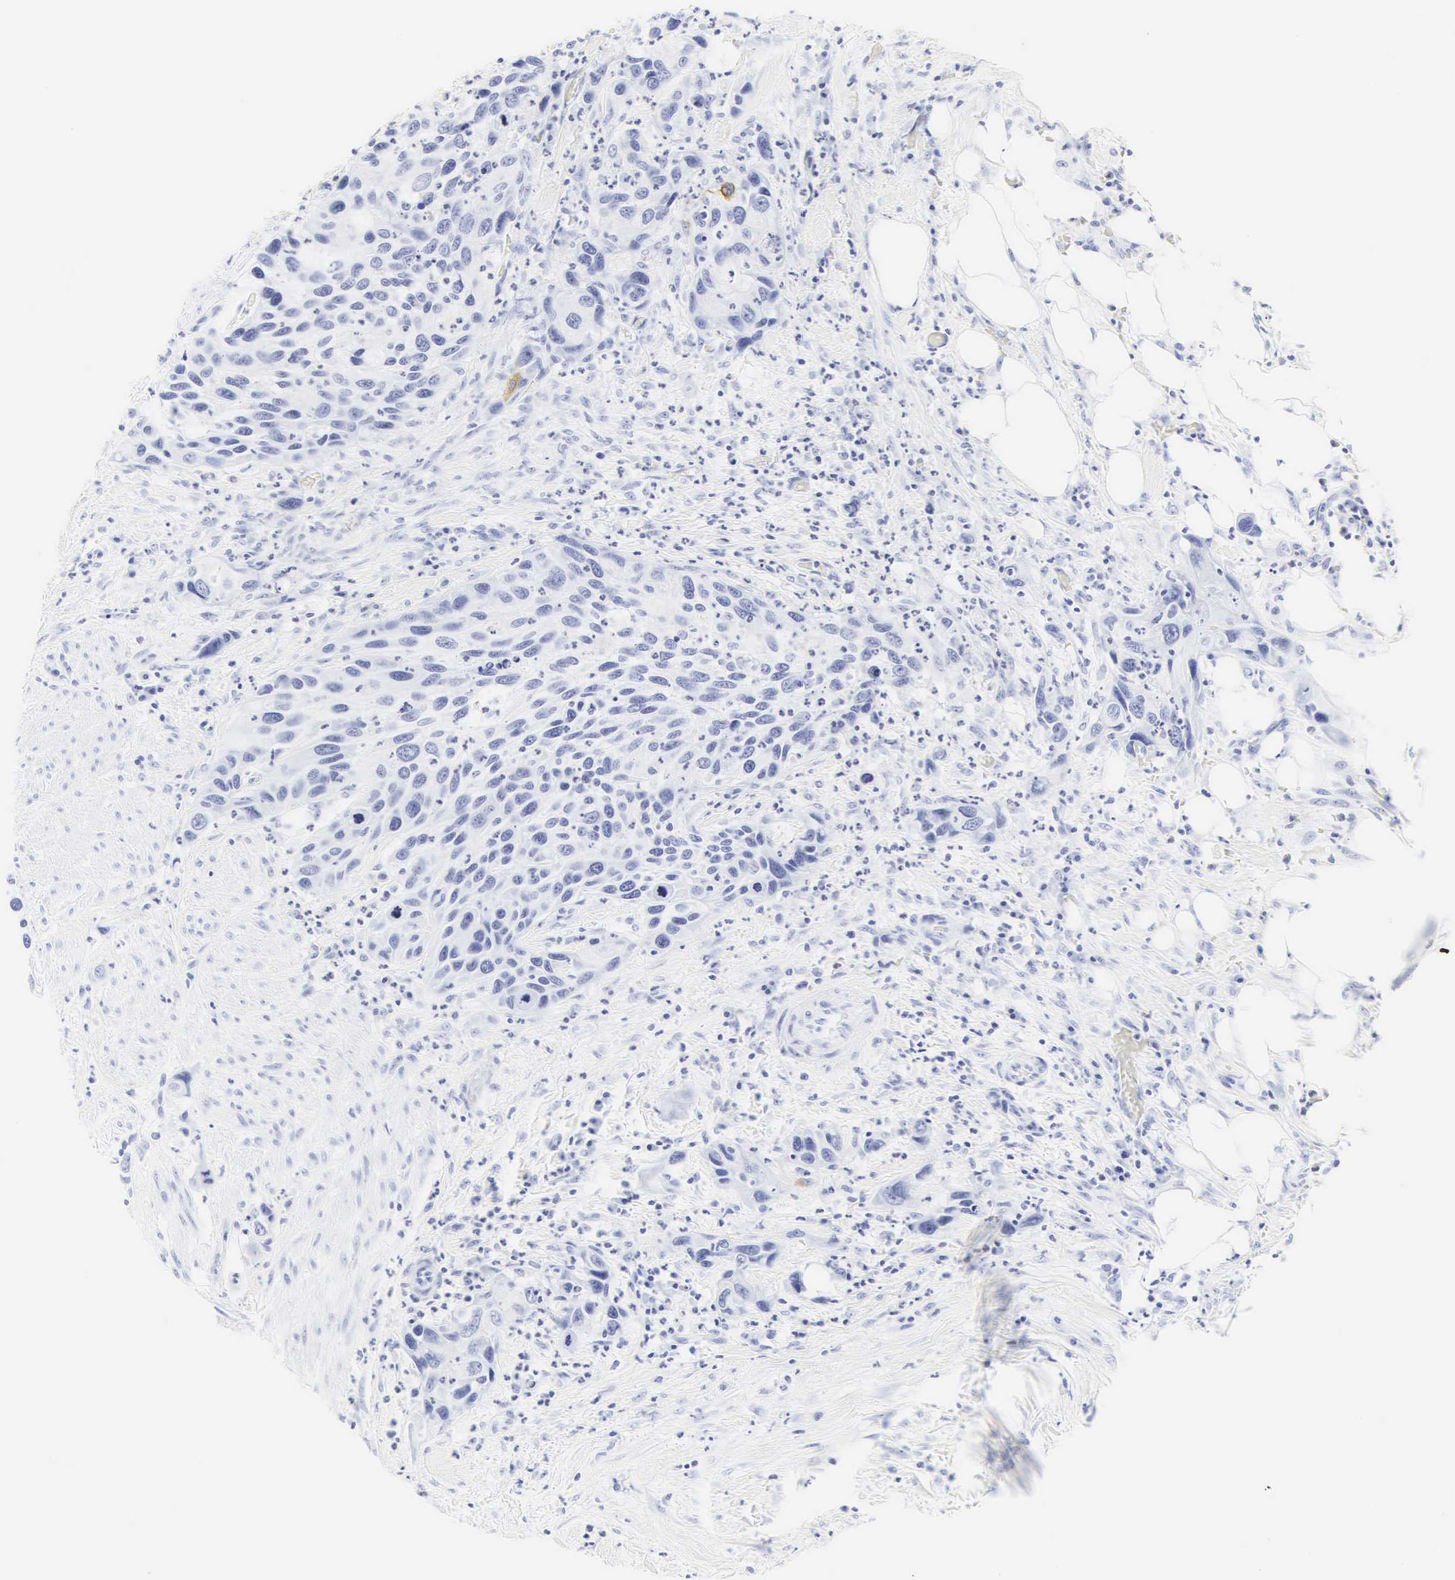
{"staining": {"intensity": "negative", "quantity": "none", "location": "none"}, "tissue": "urothelial cancer", "cell_type": "Tumor cells", "image_type": "cancer", "snomed": [{"axis": "morphology", "description": "Urothelial carcinoma, High grade"}, {"axis": "topography", "description": "Urinary bladder"}], "caption": "High magnification brightfield microscopy of urothelial cancer stained with DAB (3,3'-diaminobenzidine) (brown) and counterstained with hematoxylin (blue): tumor cells show no significant staining.", "gene": "CGB3", "patient": {"sex": "male", "age": 66}}